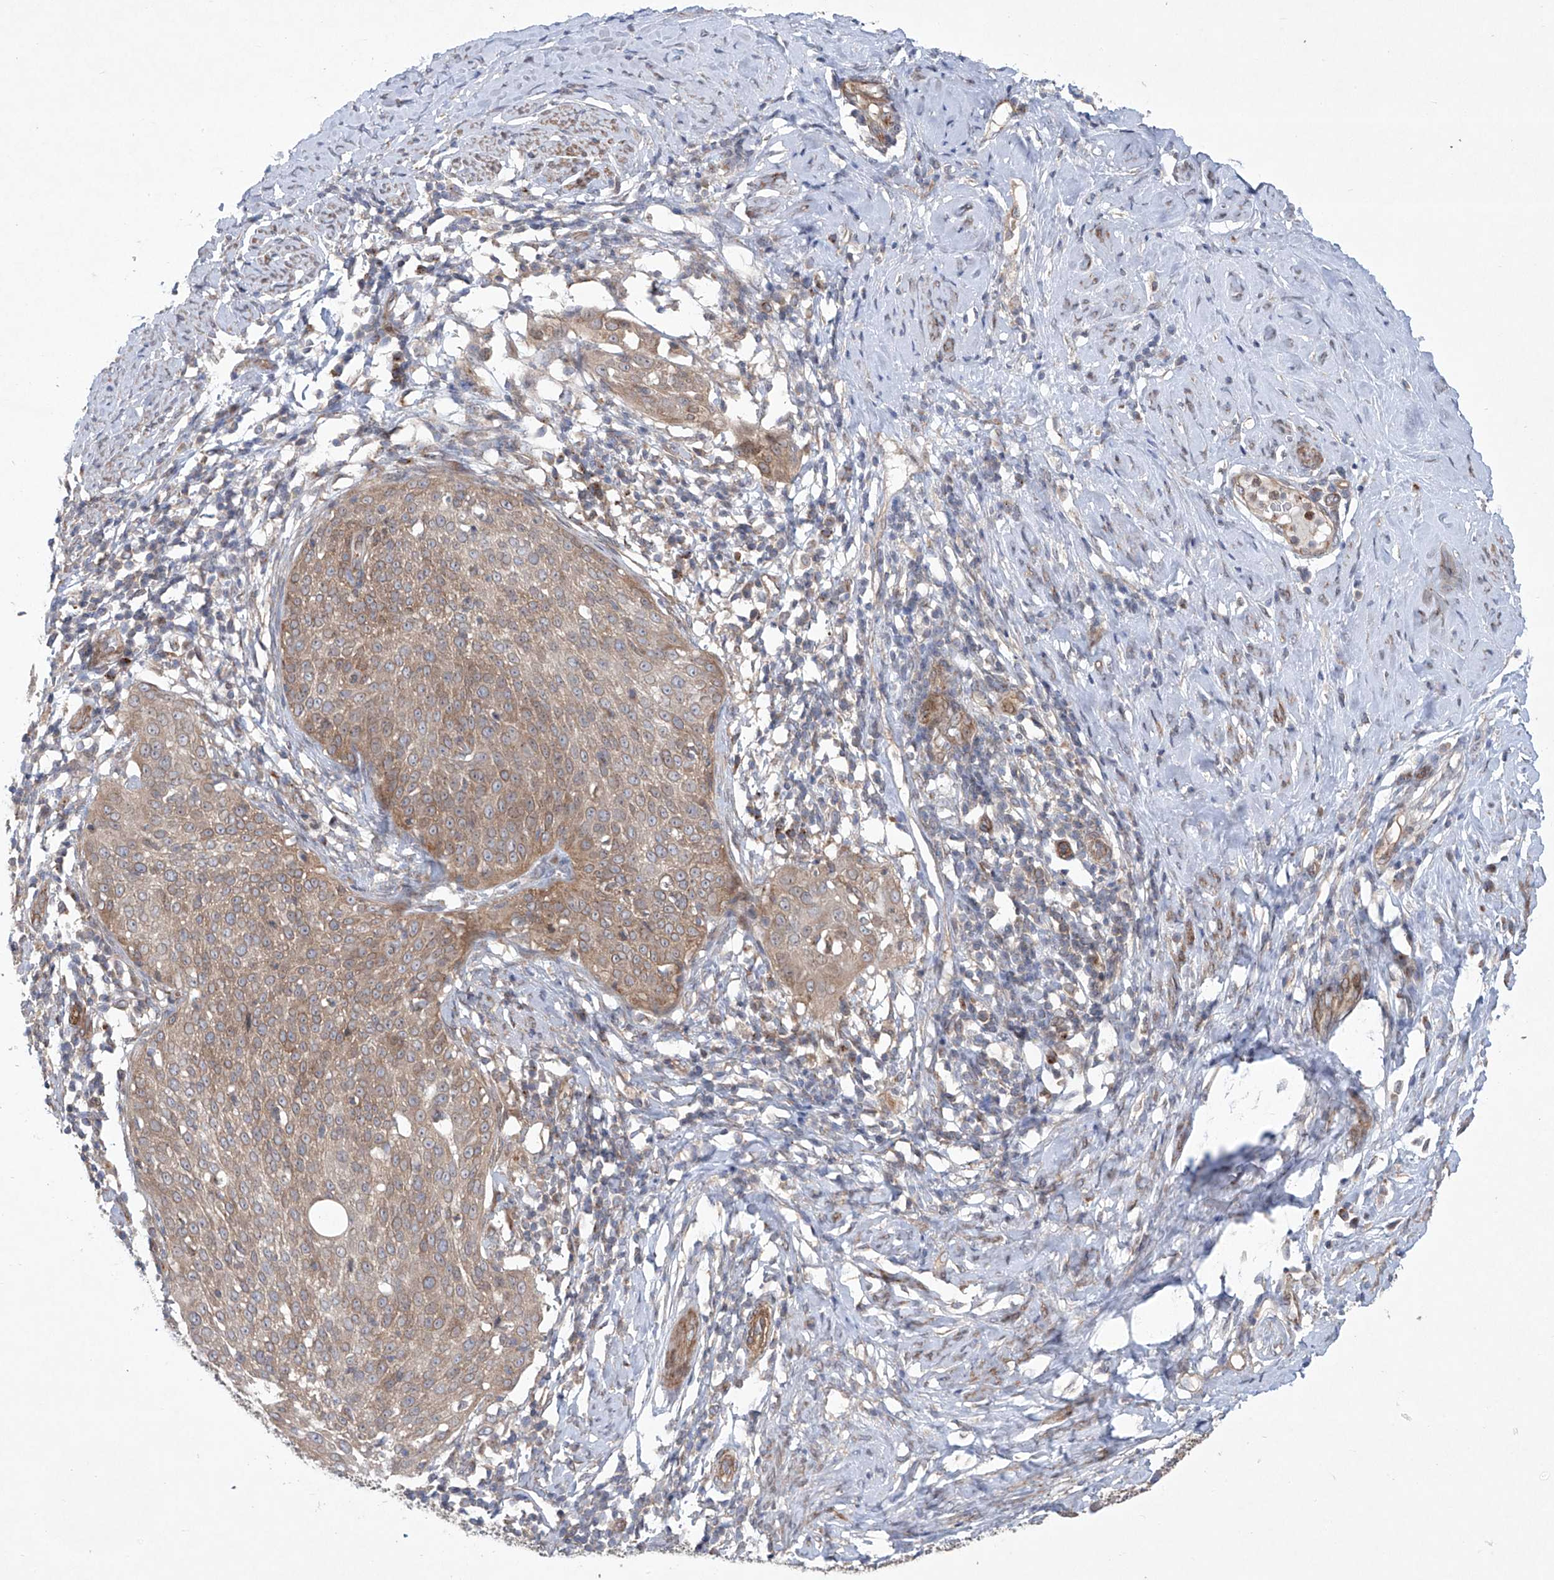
{"staining": {"intensity": "weak", "quantity": ">75%", "location": "cytoplasmic/membranous"}, "tissue": "cervical cancer", "cell_type": "Tumor cells", "image_type": "cancer", "snomed": [{"axis": "morphology", "description": "Squamous cell carcinoma, NOS"}, {"axis": "topography", "description": "Cervix"}], "caption": "Protein staining of squamous cell carcinoma (cervical) tissue shows weak cytoplasmic/membranous positivity in approximately >75% of tumor cells.", "gene": "KLC4", "patient": {"sex": "female", "age": 51}}